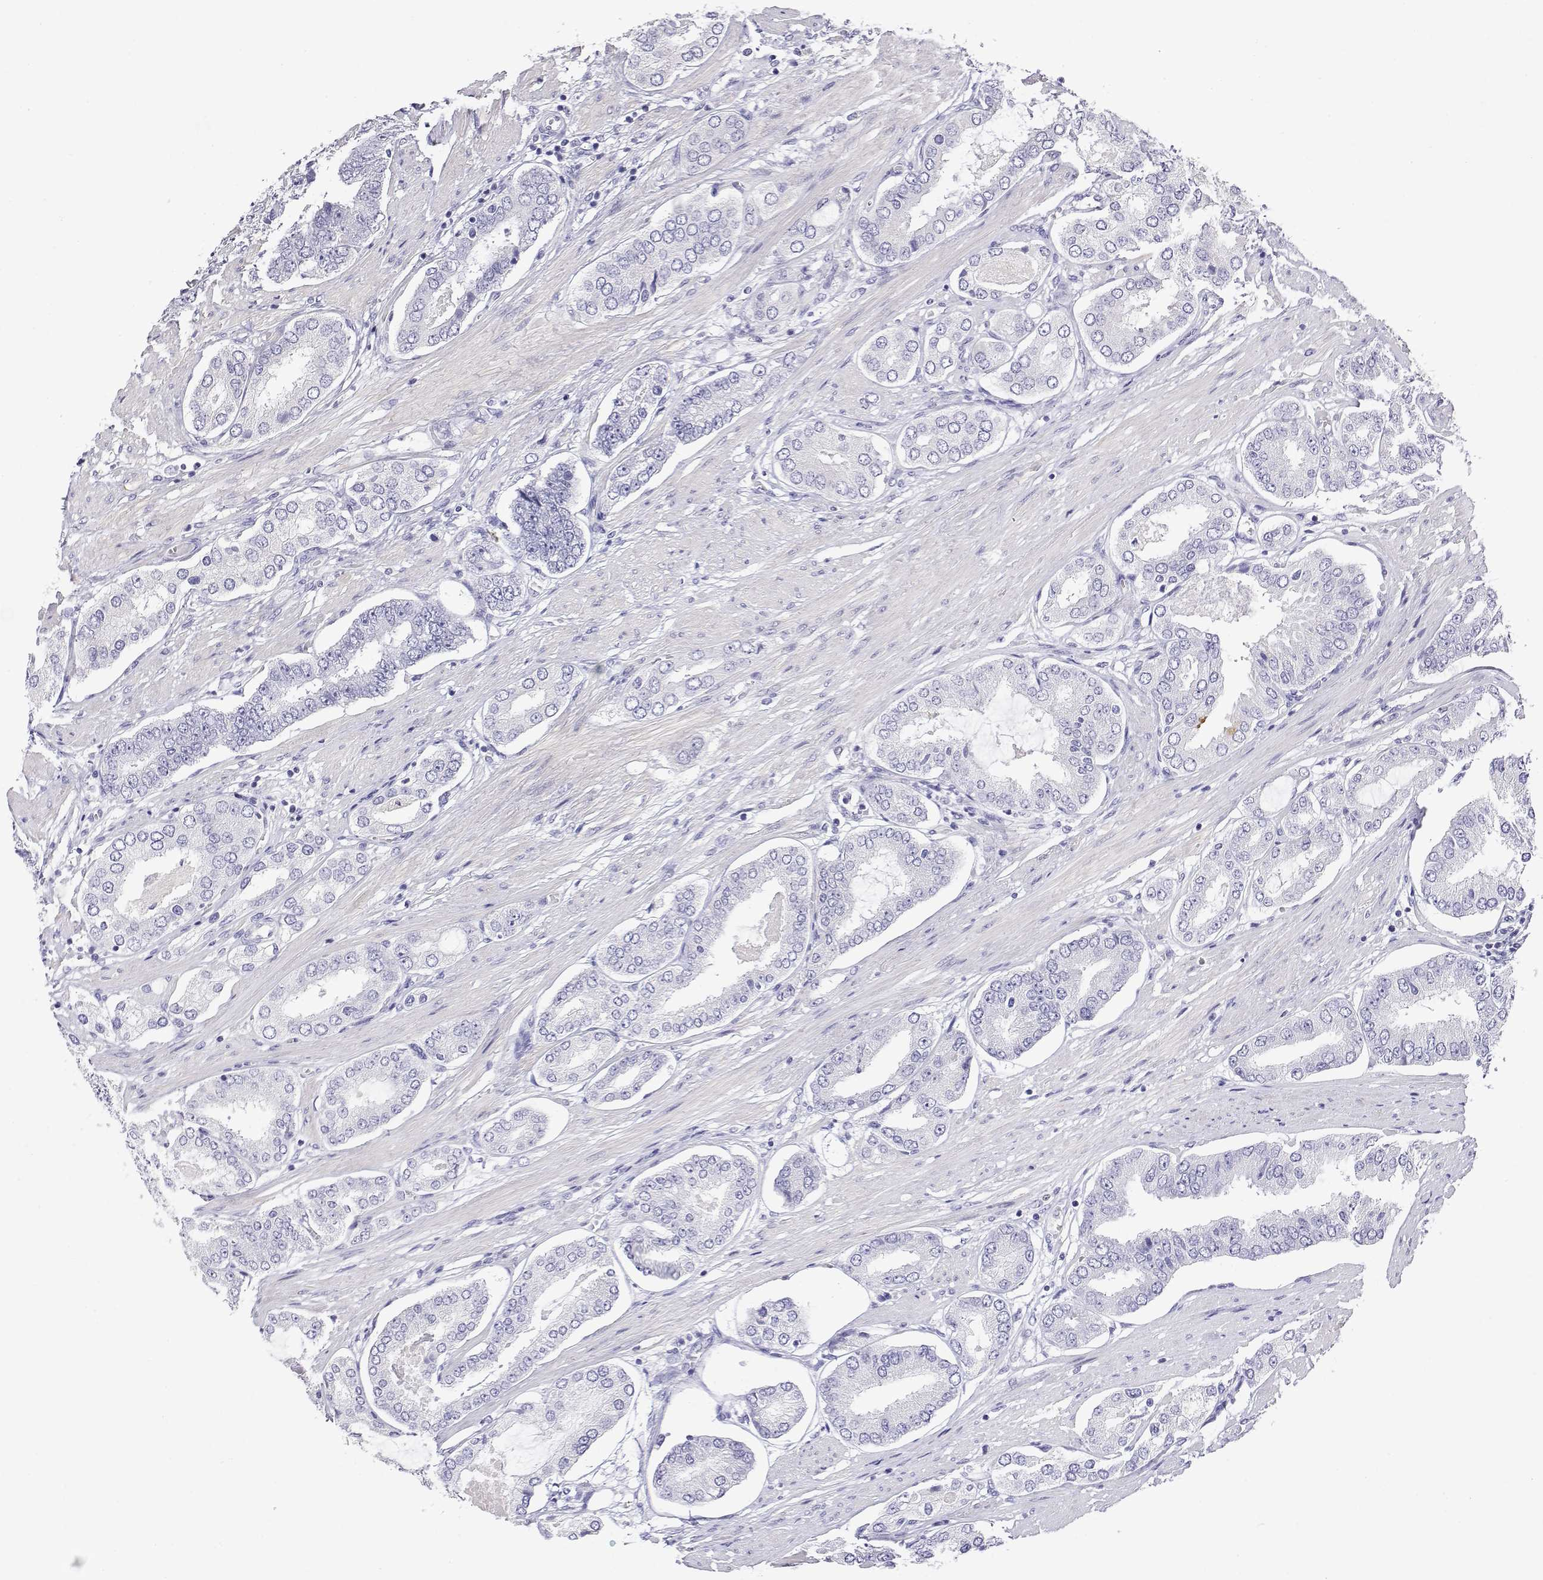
{"staining": {"intensity": "negative", "quantity": "none", "location": "none"}, "tissue": "prostate cancer", "cell_type": "Tumor cells", "image_type": "cancer", "snomed": [{"axis": "morphology", "description": "Adenocarcinoma, High grade"}, {"axis": "topography", "description": "Prostate"}], "caption": "The image exhibits no staining of tumor cells in high-grade adenocarcinoma (prostate).", "gene": "LY6D", "patient": {"sex": "male", "age": 63}}